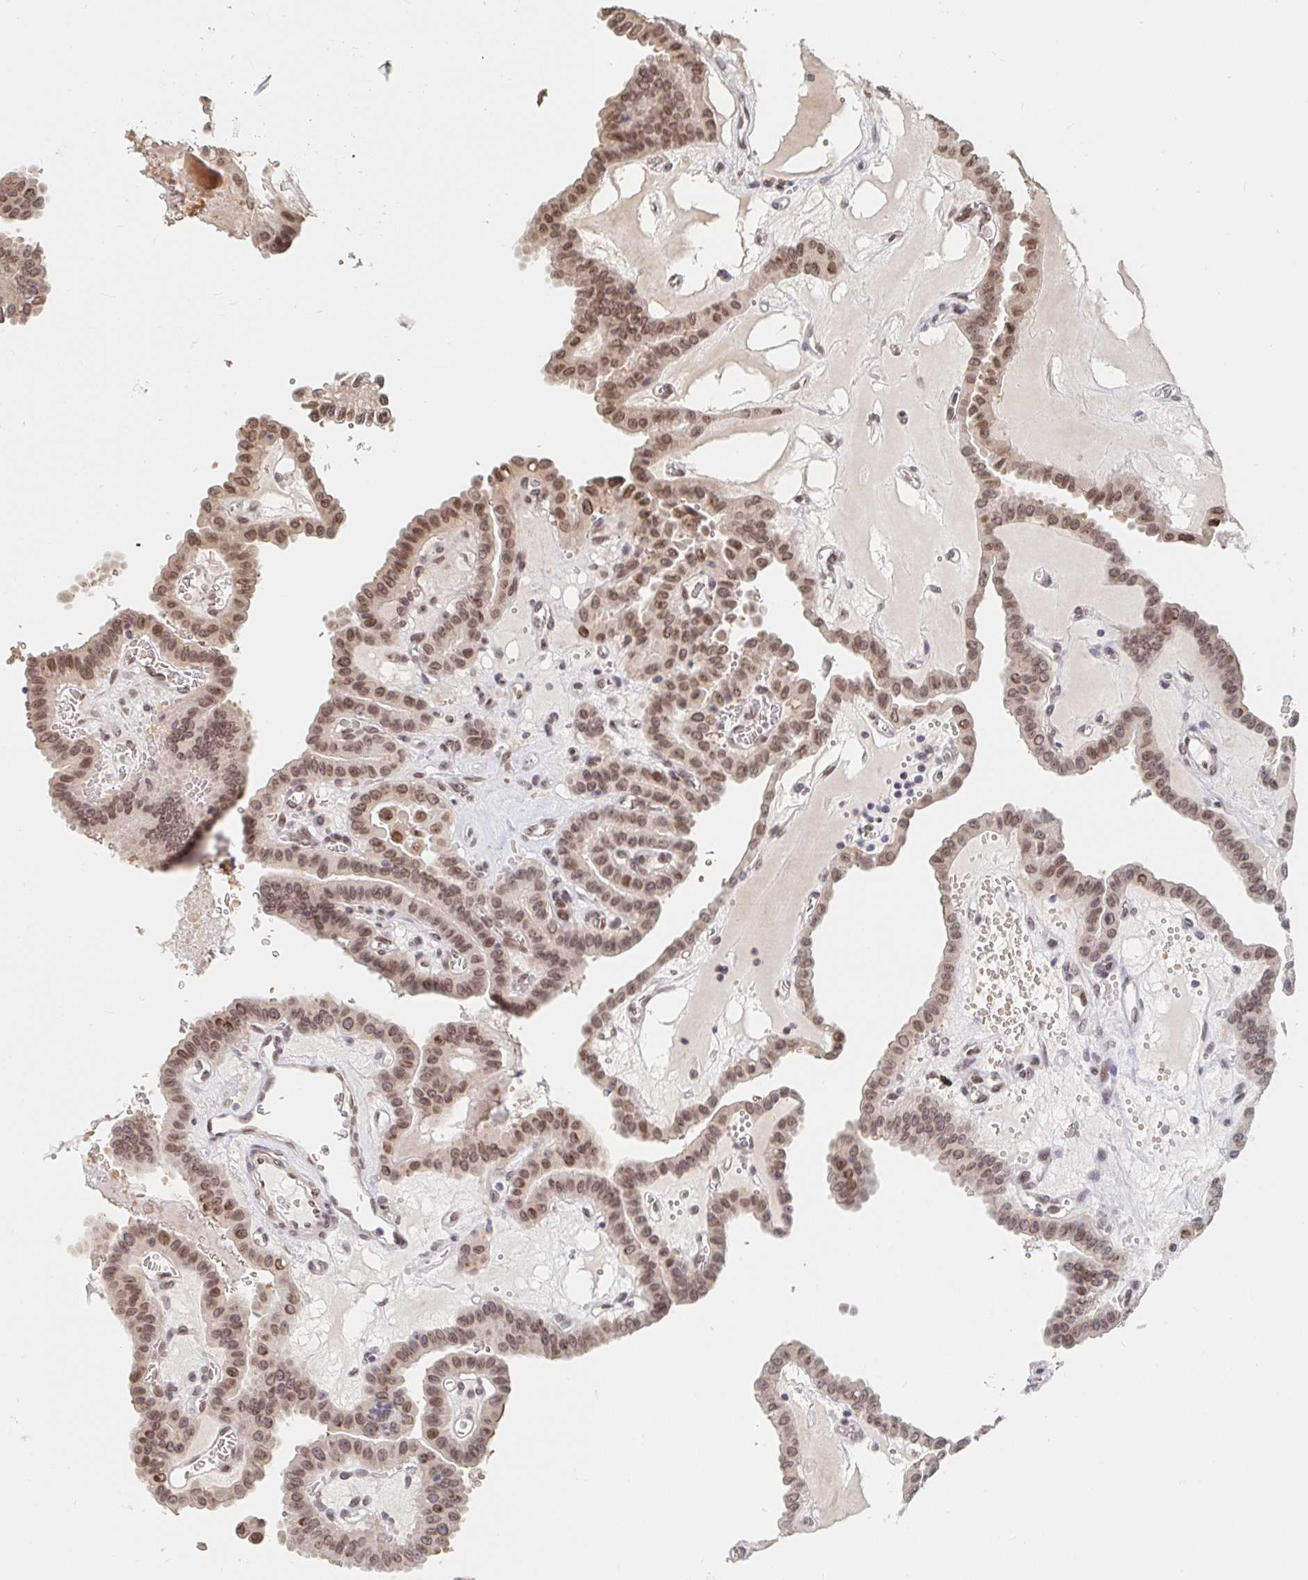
{"staining": {"intensity": "moderate", "quantity": ">75%", "location": "nuclear"}, "tissue": "thyroid cancer", "cell_type": "Tumor cells", "image_type": "cancer", "snomed": [{"axis": "morphology", "description": "Papillary adenocarcinoma, NOS"}, {"axis": "topography", "description": "Thyroid gland"}], "caption": "Tumor cells display medium levels of moderate nuclear staining in approximately >75% of cells in human papillary adenocarcinoma (thyroid). The staining was performed using DAB to visualize the protein expression in brown, while the nuclei were stained in blue with hematoxylin (Magnification: 20x).", "gene": "CHD2", "patient": {"sex": "male", "age": 87}}